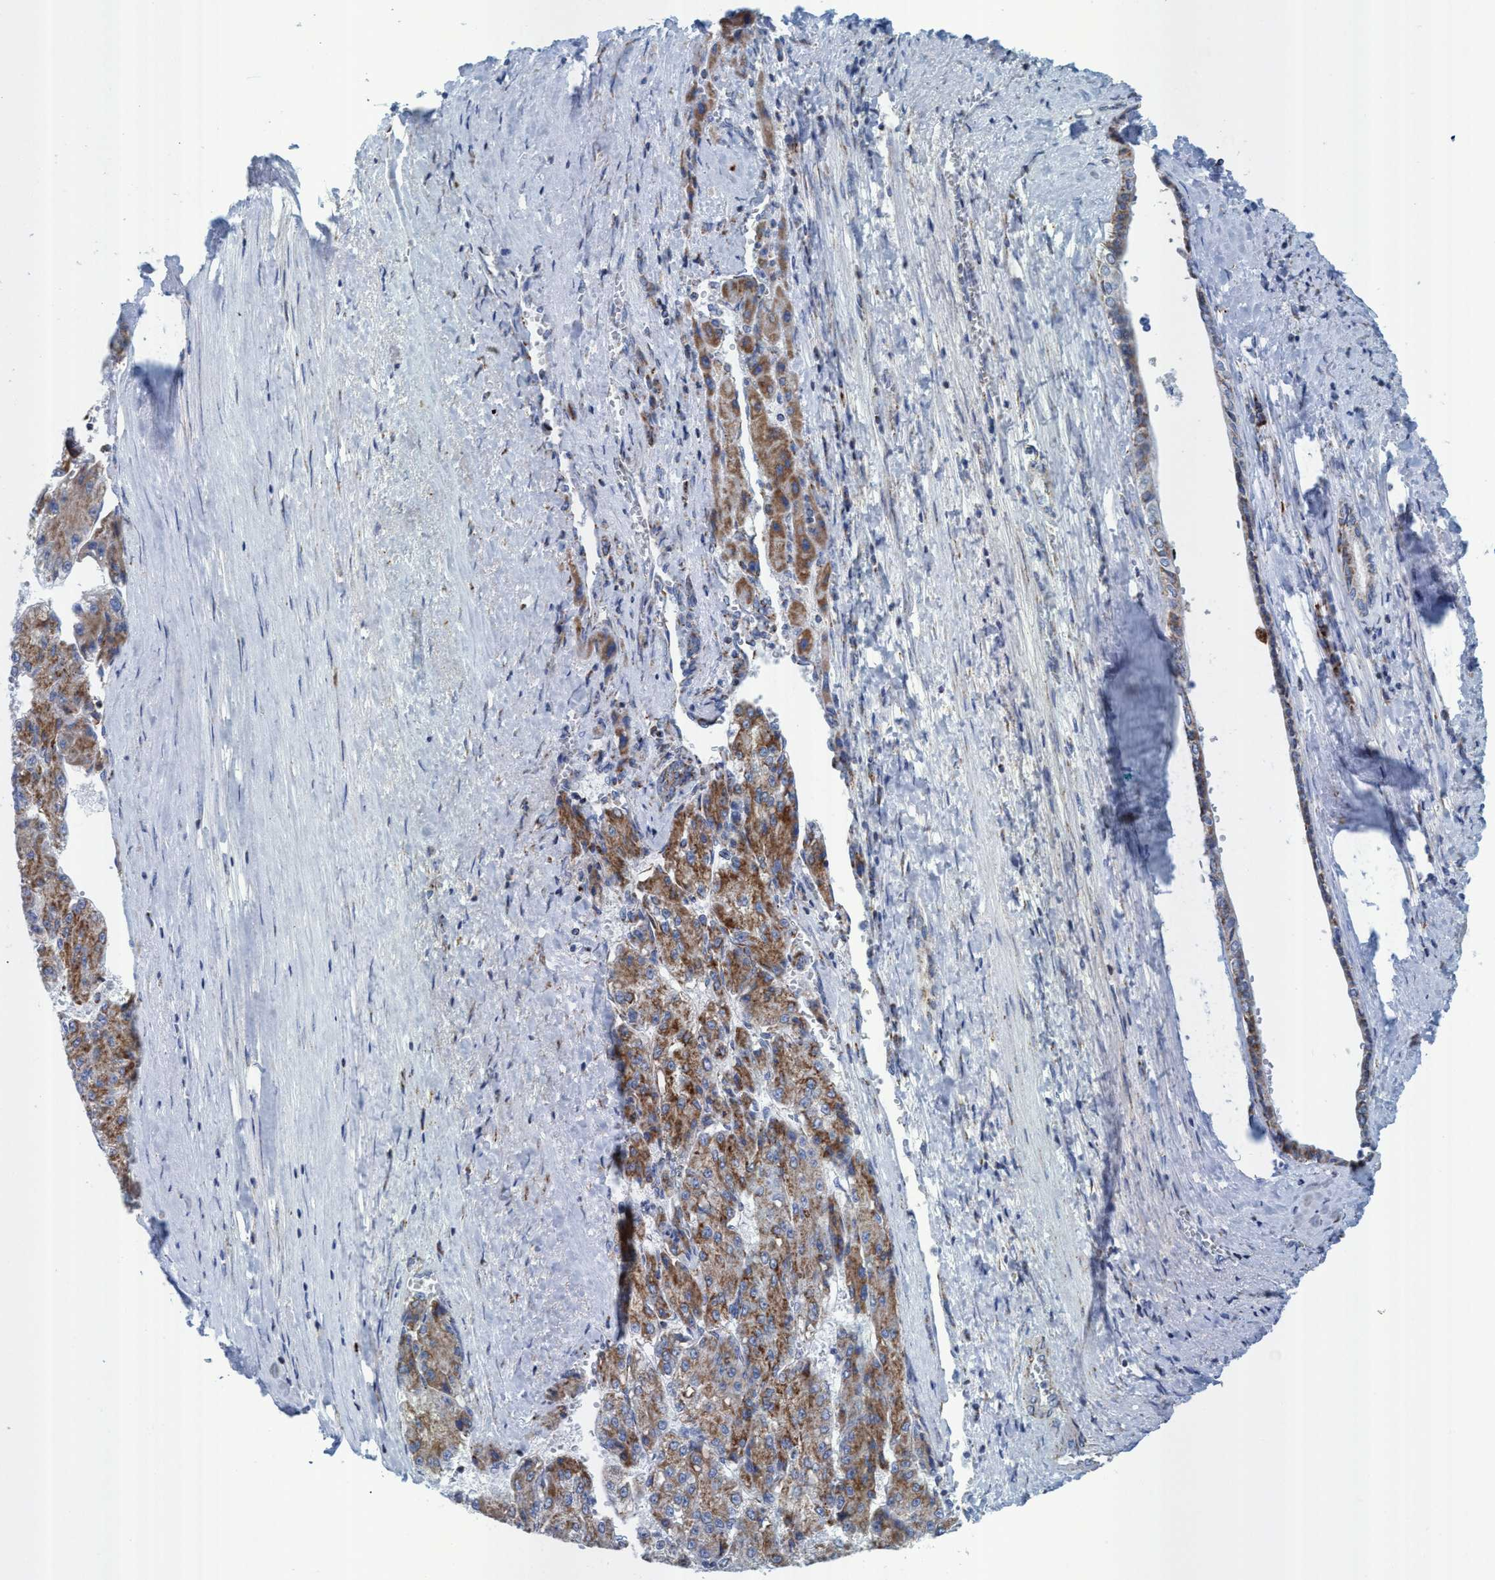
{"staining": {"intensity": "moderate", "quantity": ">75%", "location": "cytoplasmic/membranous"}, "tissue": "liver cancer", "cell_type": "Tumor cells", "image_type": "cancer", "snomed": [{"axis": "morphology", "description": "Carcinoma, Hepatocellular, NOS"}, {"axis": "topography", "description": "Liver"}], "caption": "Tumor cells display medium levels of moderate cytoplasmic/membranous staining in approximately >75% of cells in human liver cancer (hepatocellular carcinoma).", "gene": "GGA3", "patient": {"sex": "female", "age": 73}}